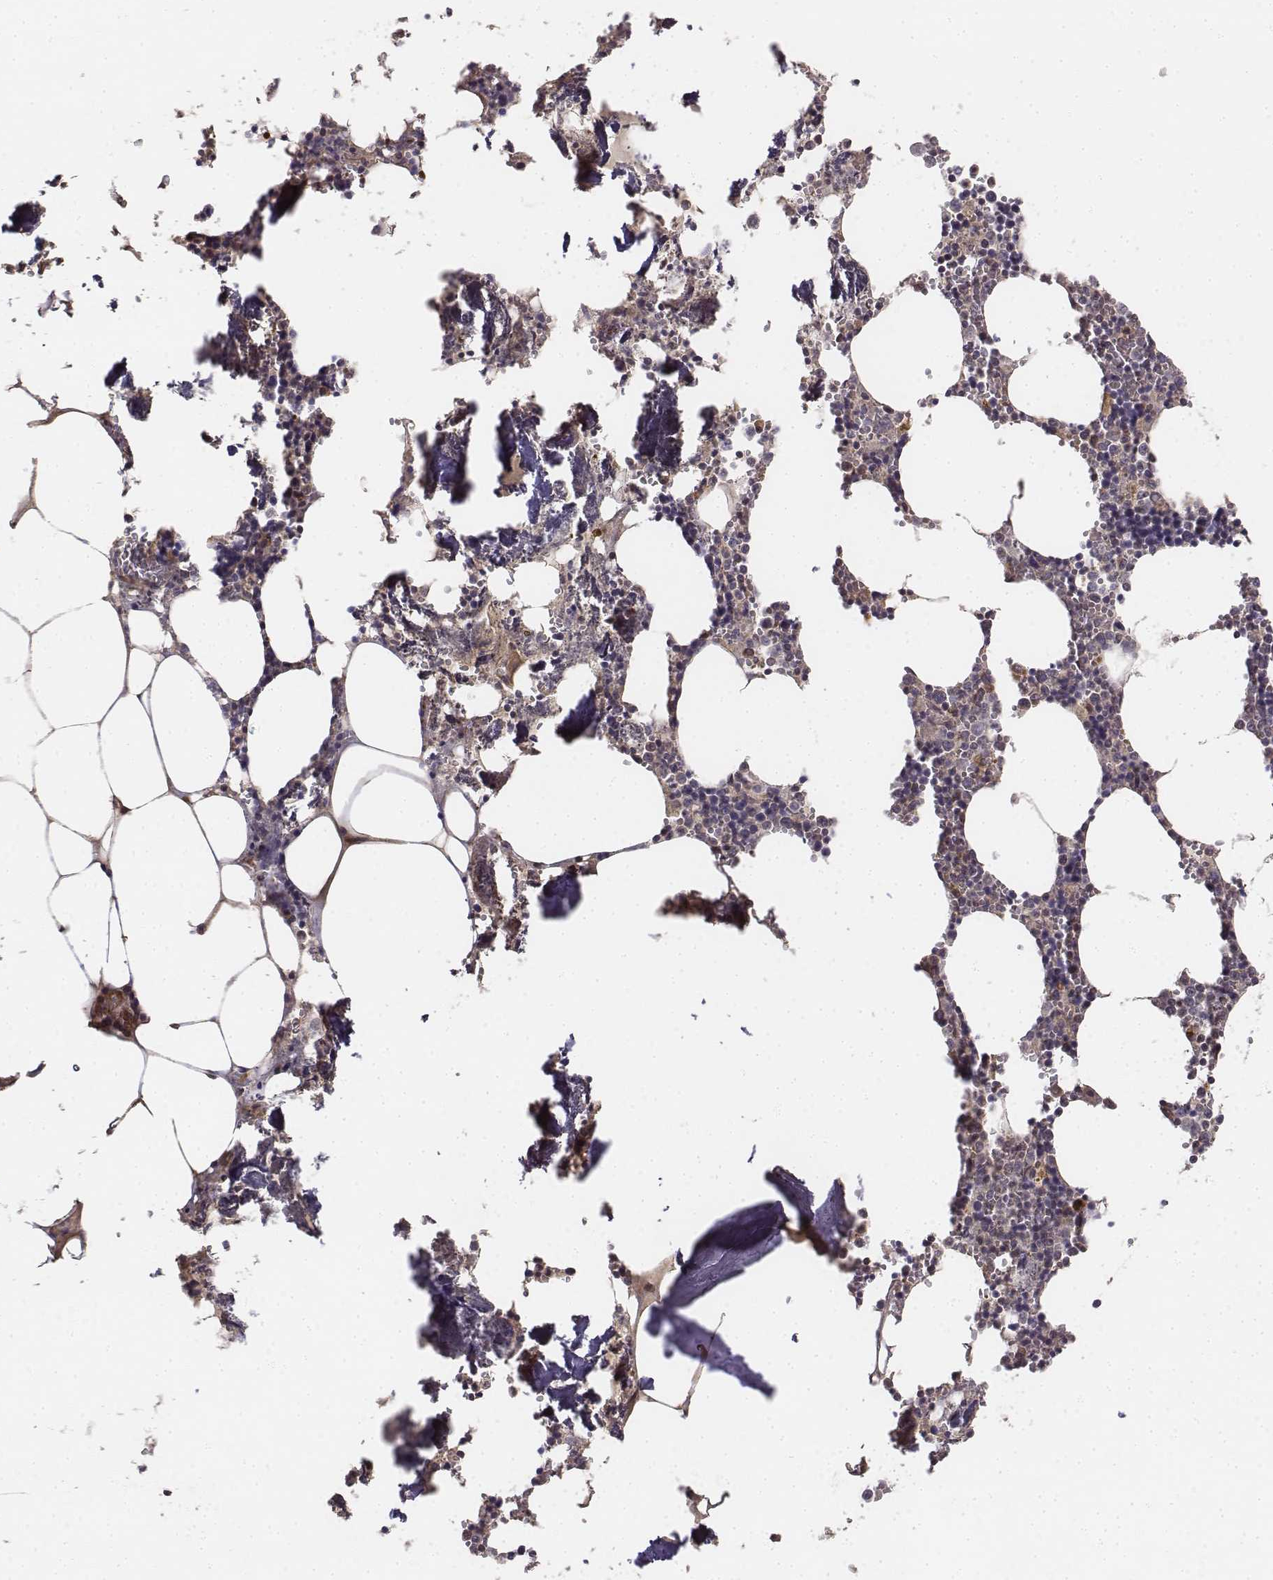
{"staining": {"intensity": "weak", "quantity": "<25%", "location": "cytoplasmic/membranous"}, "tissue": "bone marrow", "cell_type": "Hematopoietic cells", "image_type": "normal", "snomed": [{"axis": "morphology", "description": "Normal tissue, NOS"}, {"axis": "topography", "description": "Bone marrow"}], "caption": "The photomicrograph demonstrates no significant positivity in hematopoietic cells of bone marrow.", "gene": "FBXO21", "patient": {"sex": "male", "age": 54}}